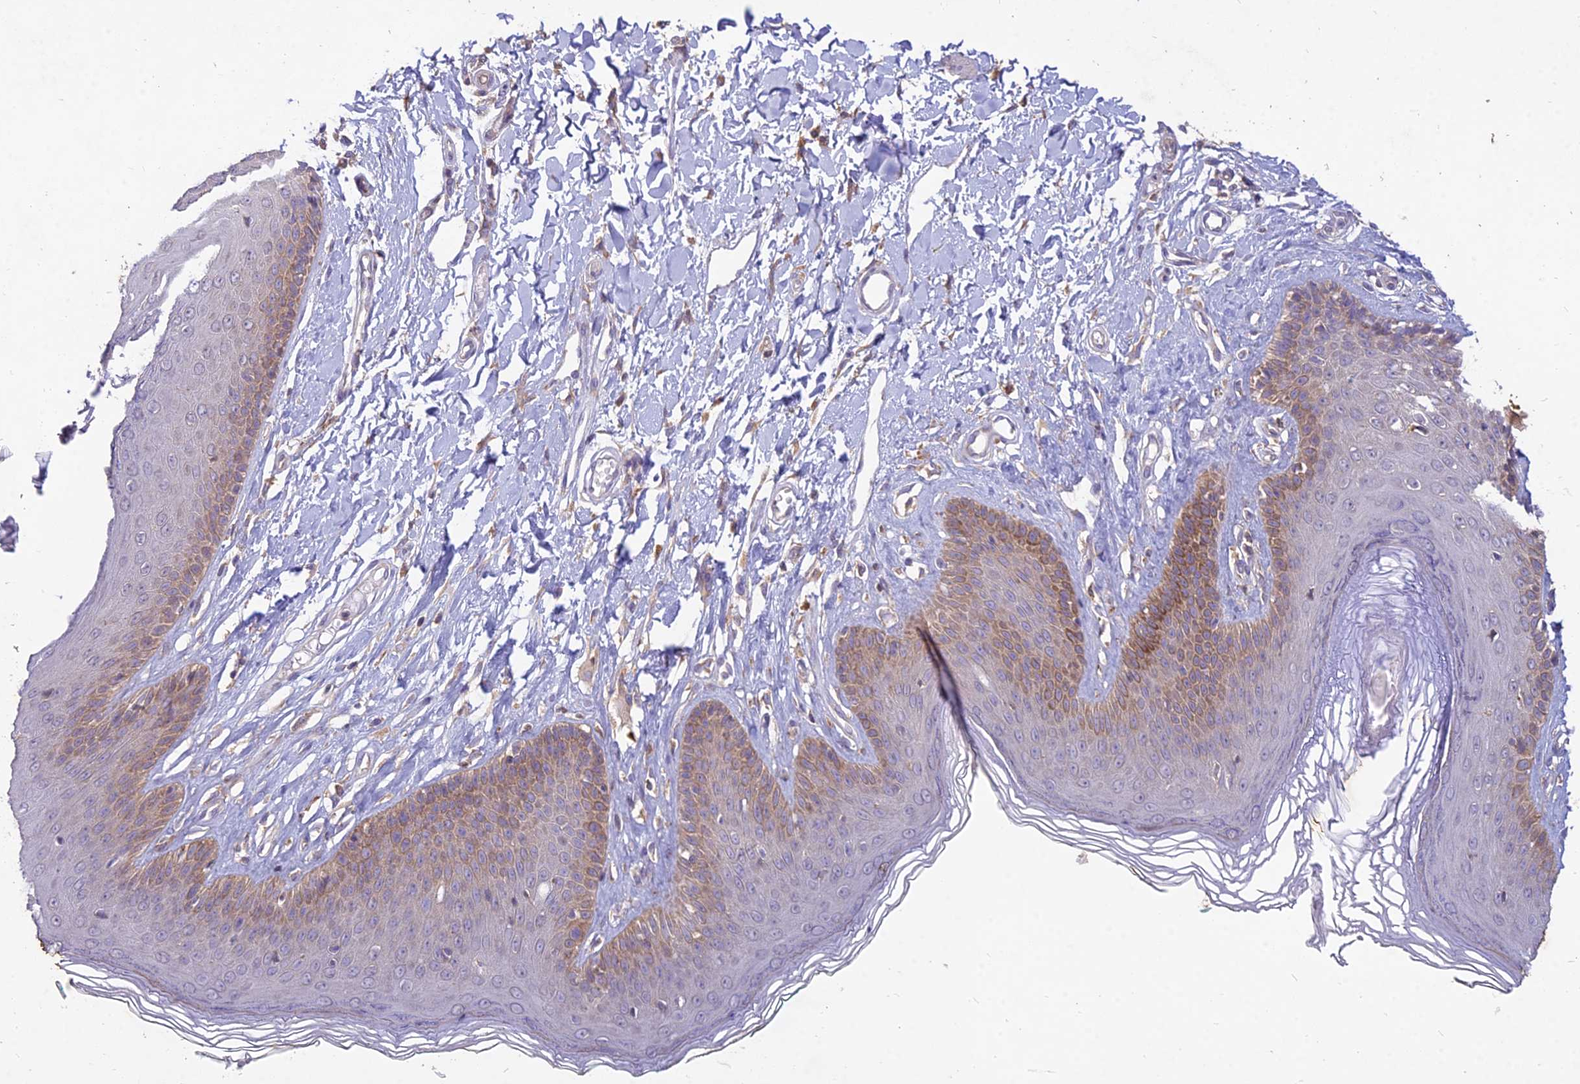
{"staining": {"intensity": "moderate", "quantity": "<25%", "location": "cytoplasmic/membranous"}, "tissue": "skin", "cell_type": "Epidermal cells", "image_type": "normal", "snomed": [{"axis": "morphology", "description": "Normal tissue, NOS"}, {"axis": "morphology", "description": "Squamous cell carcinoma, NOS"}, {"axis": "topography", "description": "Vulva"}], "caption": "Approximately <25% of epidermal cells in normal human skin demonstrate moderate cytoplasmic/membranous protein positivity as visualized by brown immunohistochemical staining.", "gene": "NXNL2", "patient": {"sex": "female", "age": 85}}